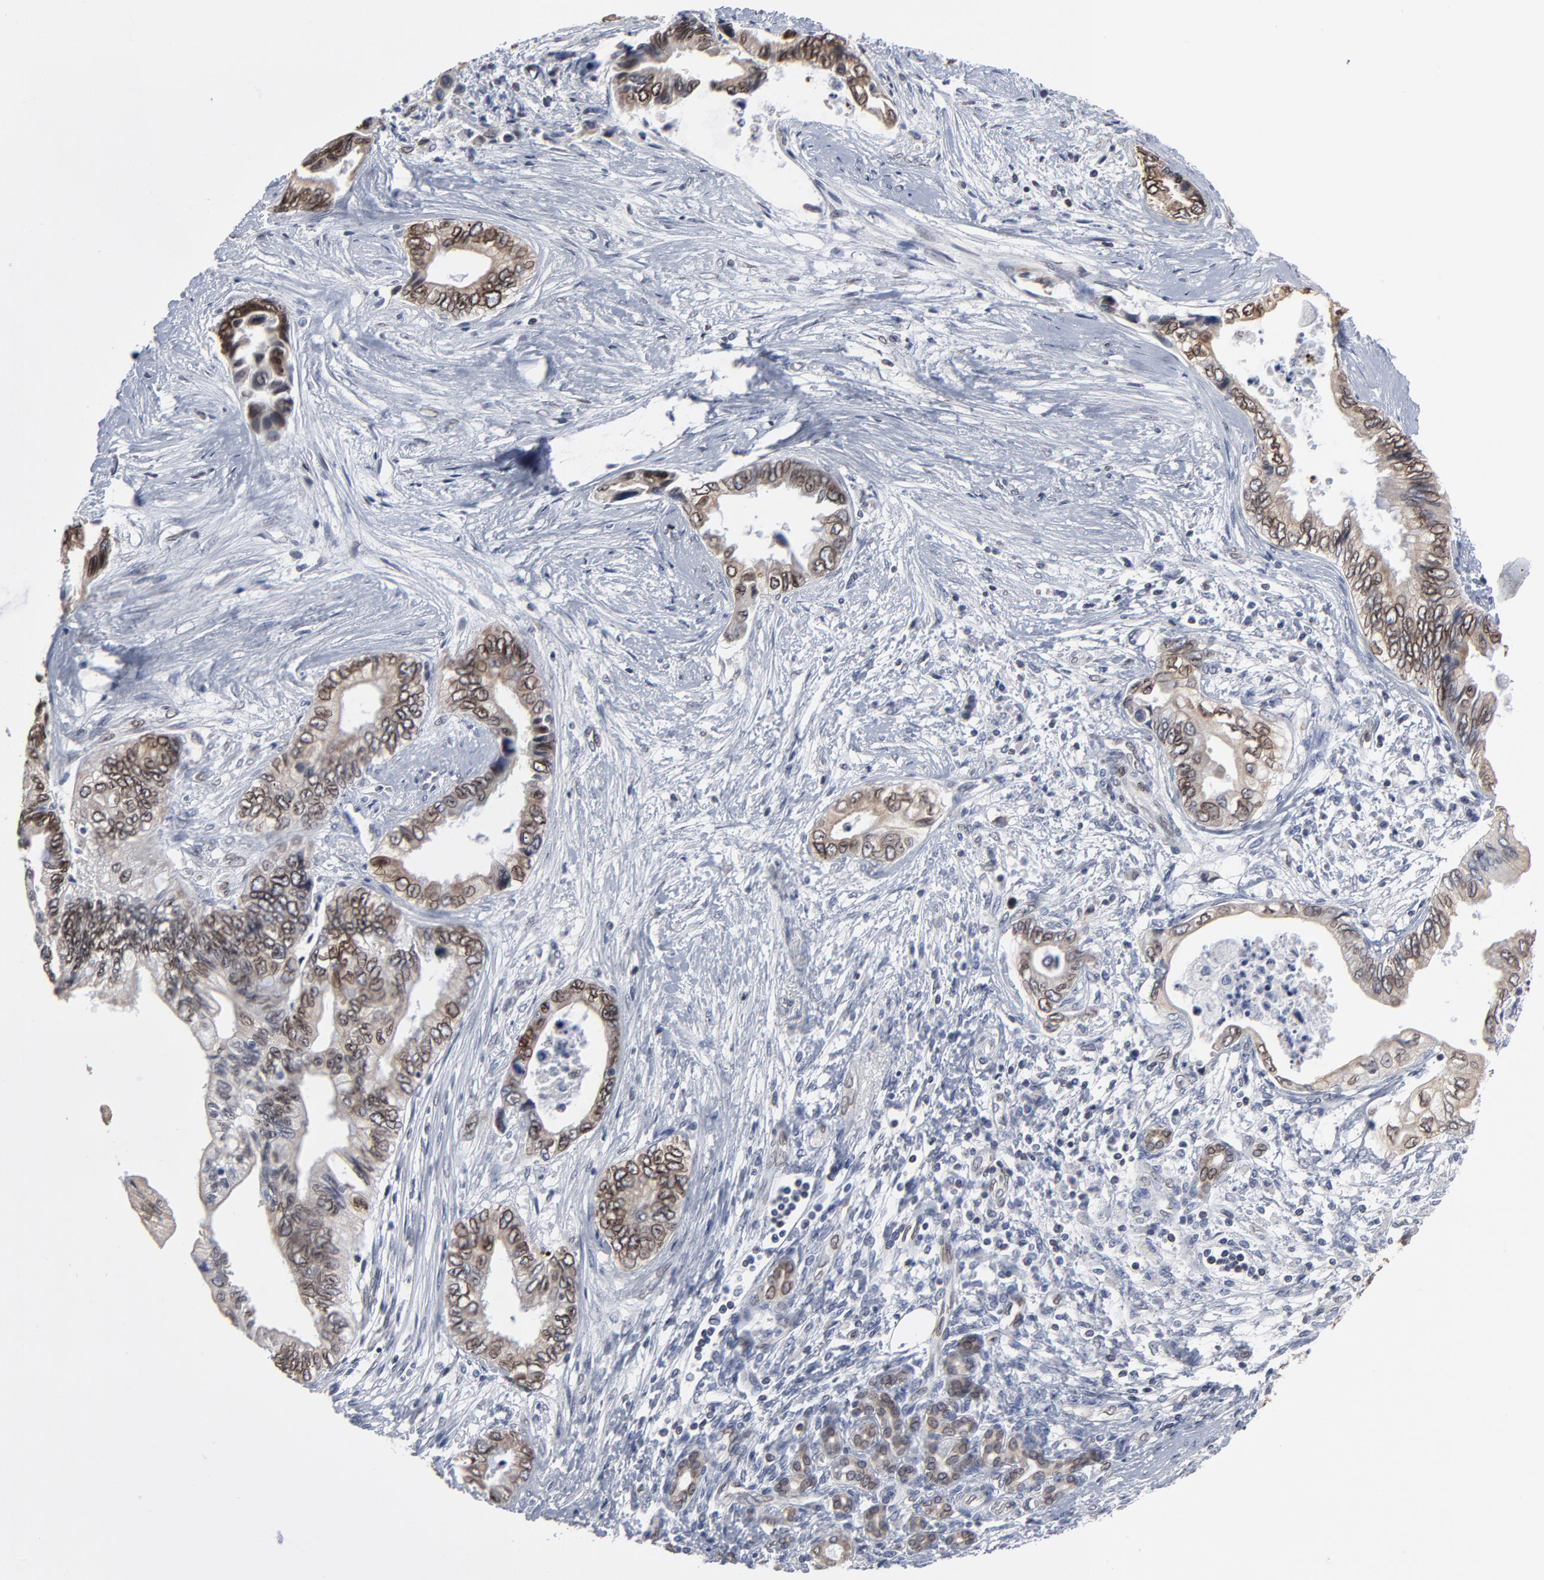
{"staining": {"intensity": "moderate", "quantity": ">75%", "location": "cytoplasmic/membranous,nuclear"}, "tissue": "pancreatic cancer", "cell_type": "Tumor cells", "image_type": "cancer", "snomed": [{"axis": "morphology", "description": "Adenocarcinoma, NOS"}, {"axis": "topography", "description": "Pancreas"}], "caption": "IHC photomicrograph of neoplastic tissue: human pancreatic cancer stained using IHC exhibits medium levels of moderate protein expression localized specifically in the cytoplasmic/membranous and nuclear of tumor cells, appearing as a cytoplasmic/membranous and nuclear brown color.", "gene": "SYNE2", "patient": {"sex": "female", "age": 66}}